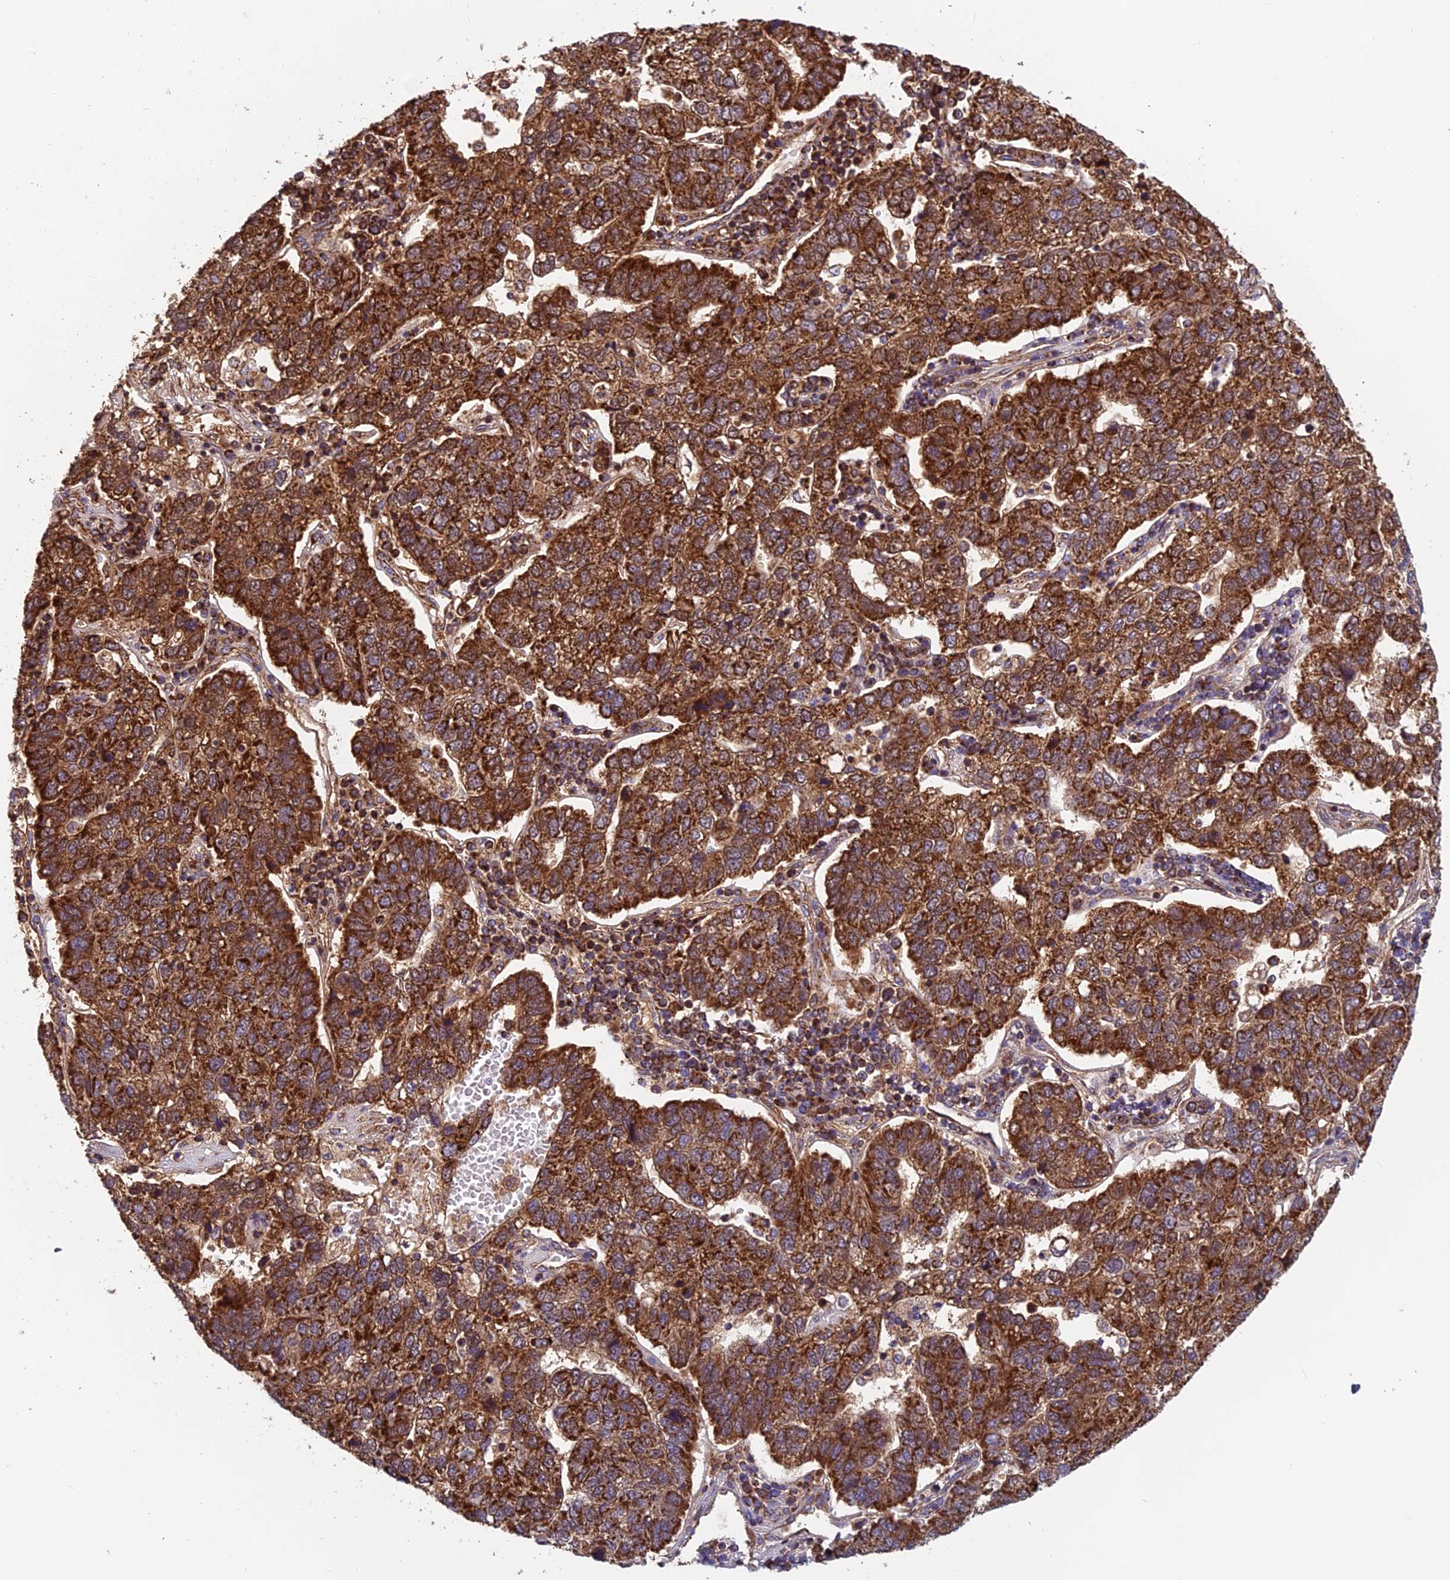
{"staining": {"intensity": "strong", "quantity": ">75%", "location": "cytoplasmic/membranous"}, "tissue": "pancreatic cancer", "cell_type": "Tumor cells", "image_type": "cancer", "snomed": [{"axis": "morphology", "description": "Adenocarcinoma, NOS"}, {"axis": "topography", "description": "Pancreas"}], "caption": "Protein expression analysis of human pancreatic cancer reveals strong cytoplasmic/membranous expression in about >75% of tumor cells.", "gene": "CCDC15", "patient": {"sex": "female", "age": 61}}